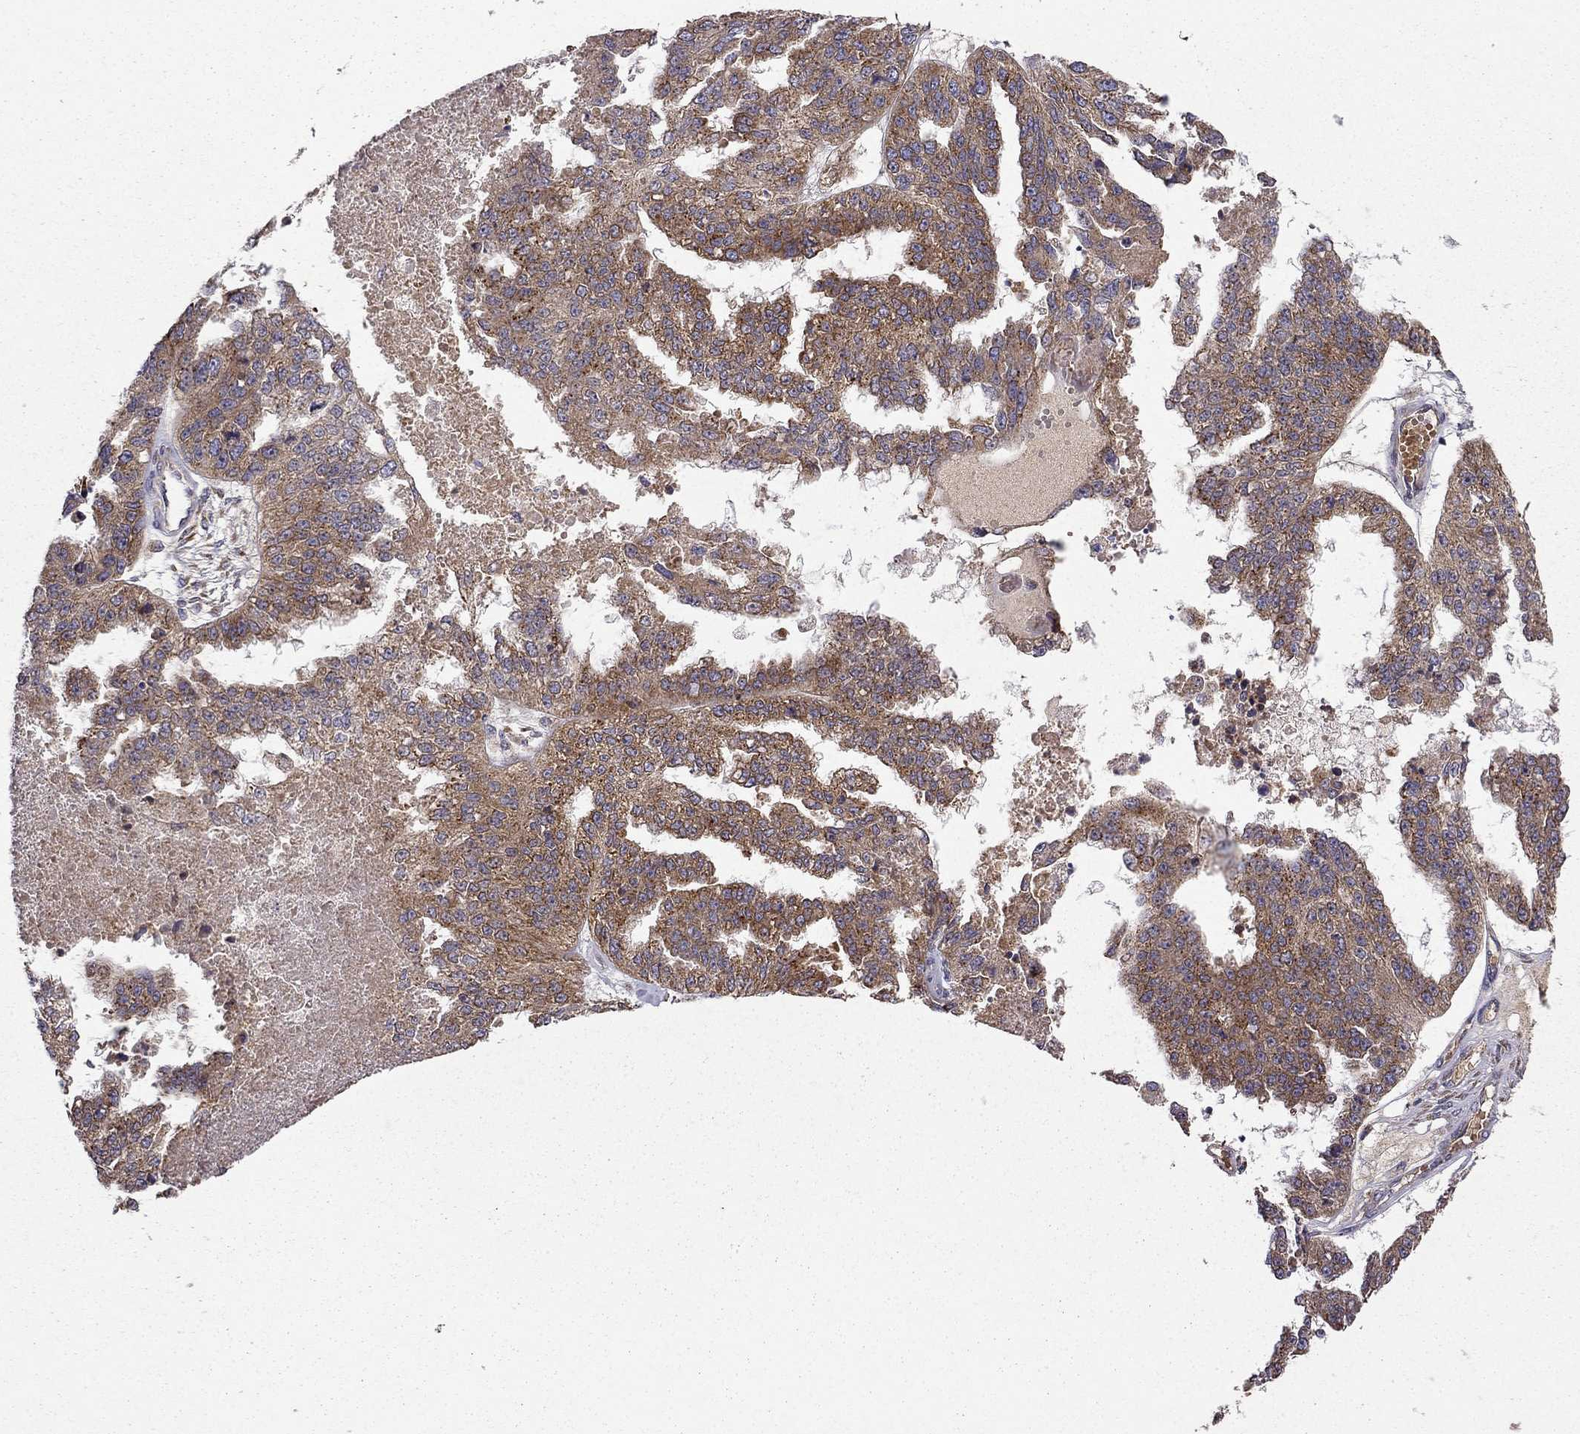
{"staining": {"intensity": "moderate", "quantity": ">75%", "location": "cytoplasmic/membranous"}, "tissue": "ovarian cancer", "cell_type": "Tumor cells", "image_type": "cancer", "snomed": [{"axis": "morphology", "description": "Cystadenocarcinoma, serous, NOS"}, {"axis": "topography", "description": "Ovary"}], "caption": "Ovarian cancer (serous cystadenocarcinoma) was stained to show a protein in brown. There is medium levels of moderate cytoplasmic/membranous staining in approximately >75% of tumor cells. (brown staining indicates protein expression, while blue staining denotes nuclei).", "gene": "B4GALT7", "patient": {"sex": "female", "age": 58}}